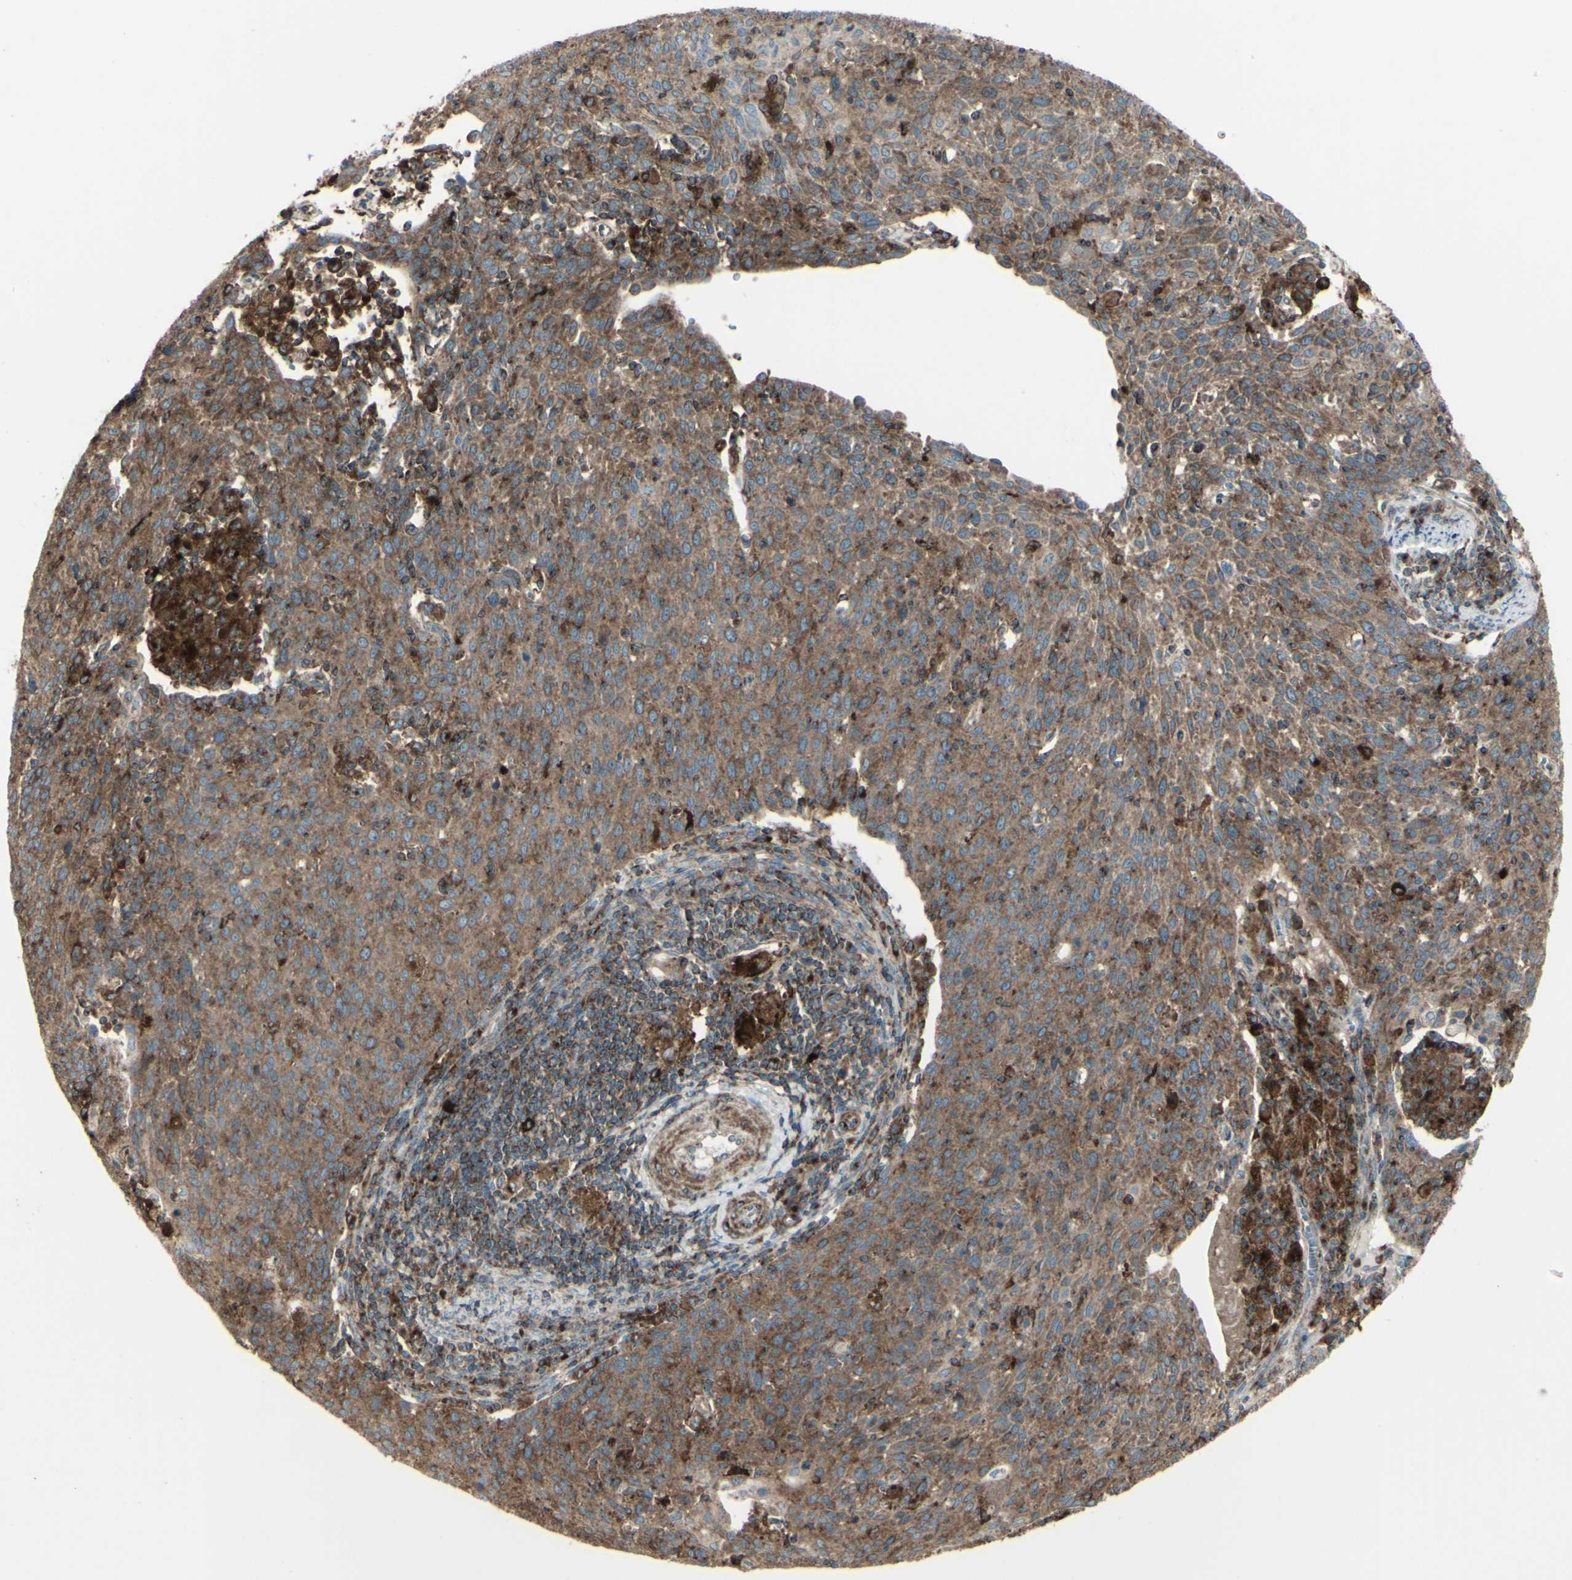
{"staining": {"intensity": "moderate", "quantity": ">75%", "location": "cytoplasmic/membranous"}, "tissue": "cervical cancer", "cell_type": "Tumor cells", "image_type": "cancer", "snomed": [{"axis": "morphology", "description": "Squamous cell carcinoma, NOS"}, {"axis": "topography", "description": "Cervix"}], "caption": "Tumor cells display medium levels of moderate cytoplasmic/membranous staining in approximately >75% of cells in cervical cancer.", "gene": "NAPA", "patient": {"sex": "female", "age": 38}}